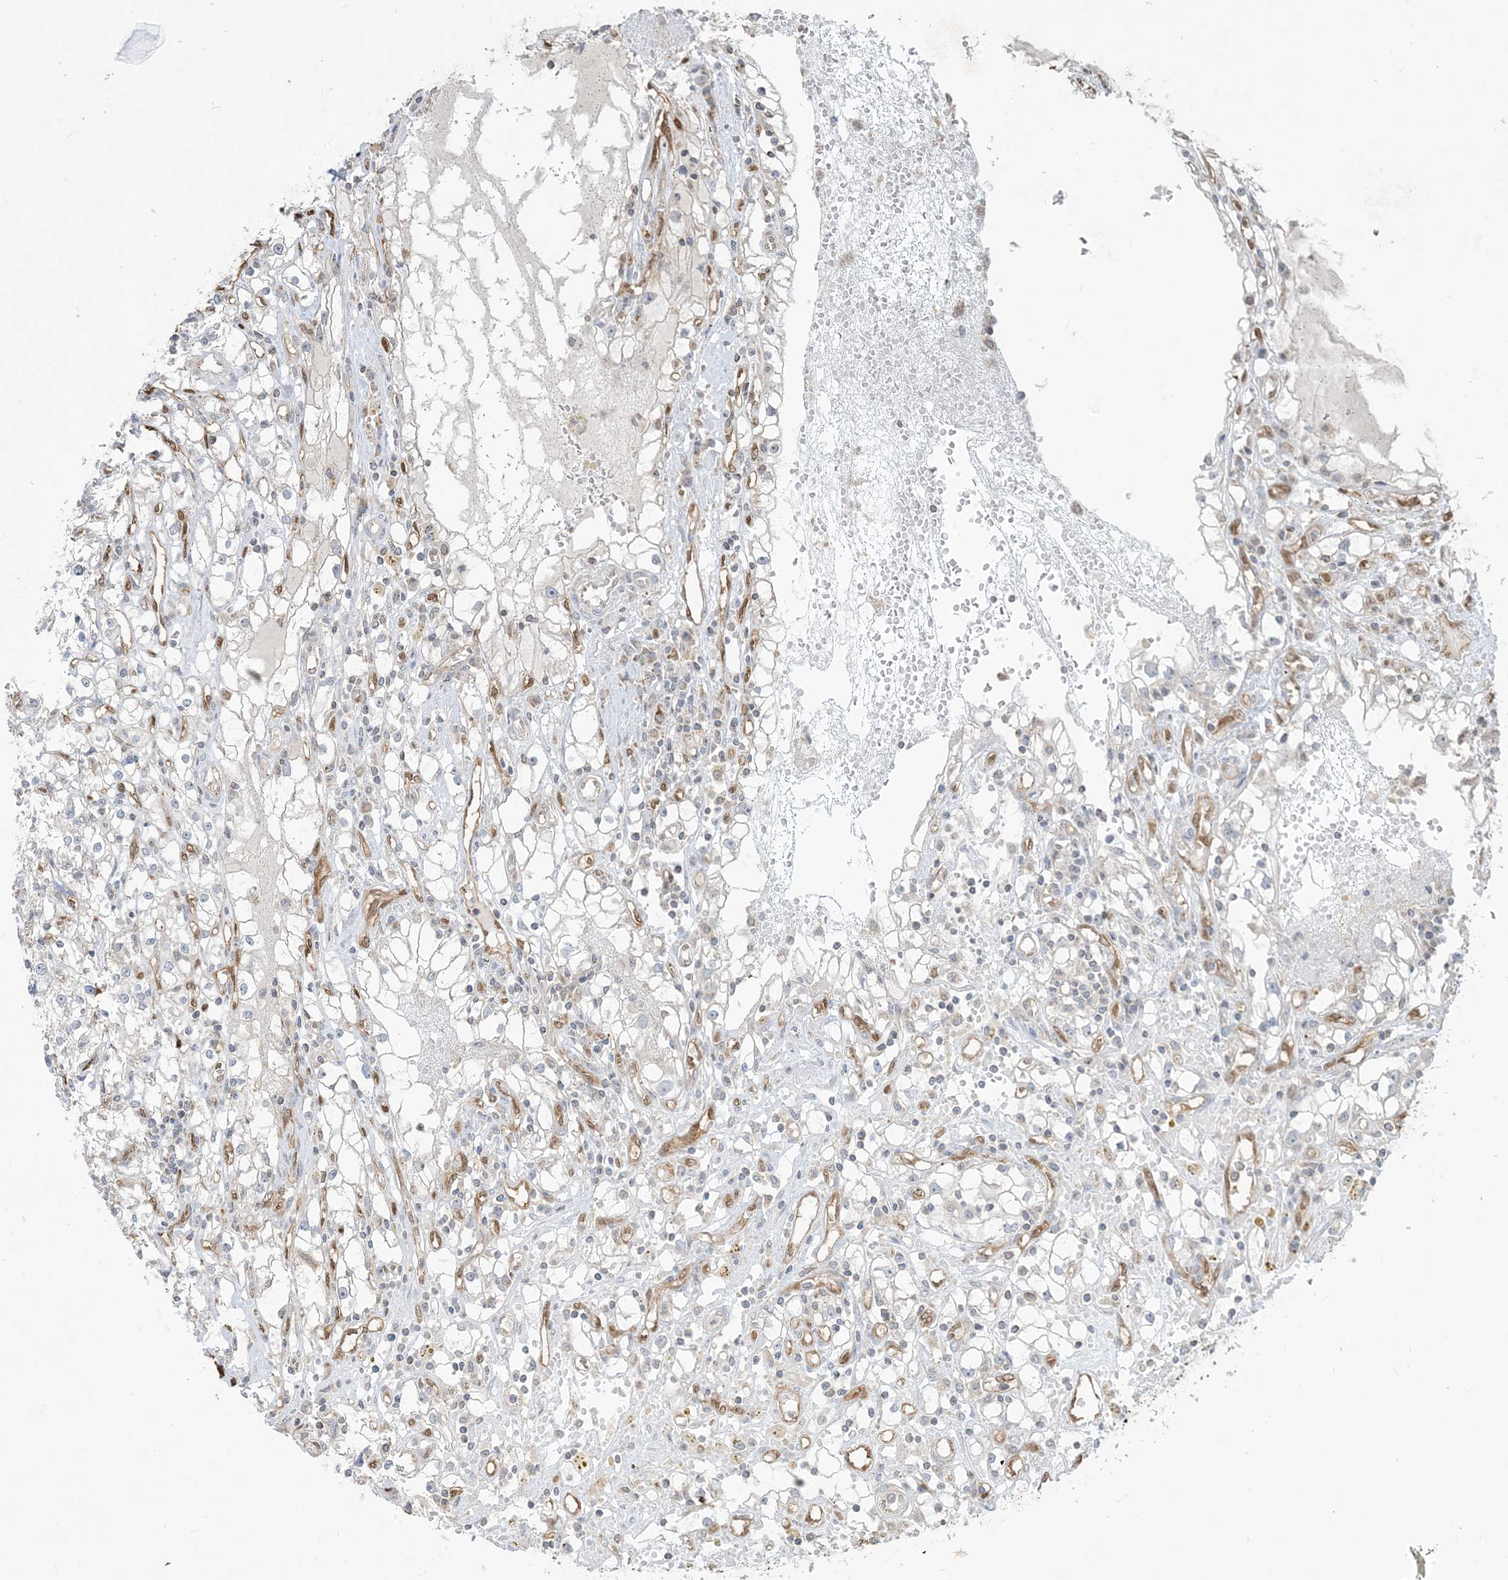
{"staining": {"intensity": "negative", "quantity": "none", "location": "none"}, "tissue": "renal cancer", "cell_type": "Tumor cells", "image_type": "cancer", "snomed": [{"axis": "morphology", "description": "Adenocarcinoma, NOS"}, {"axis": "topography", "description": "Kidney"}], "caption": "Image shows no protein positivity in tumor cells of renal cancer (adenocarcinoma) tissue. (Brightfield microscopy of DAB (3,3'-diaminobenzidine) IHC at high magnification).", "gene": "PPM1F", "patient": {"sex": "male", "age": 56}}